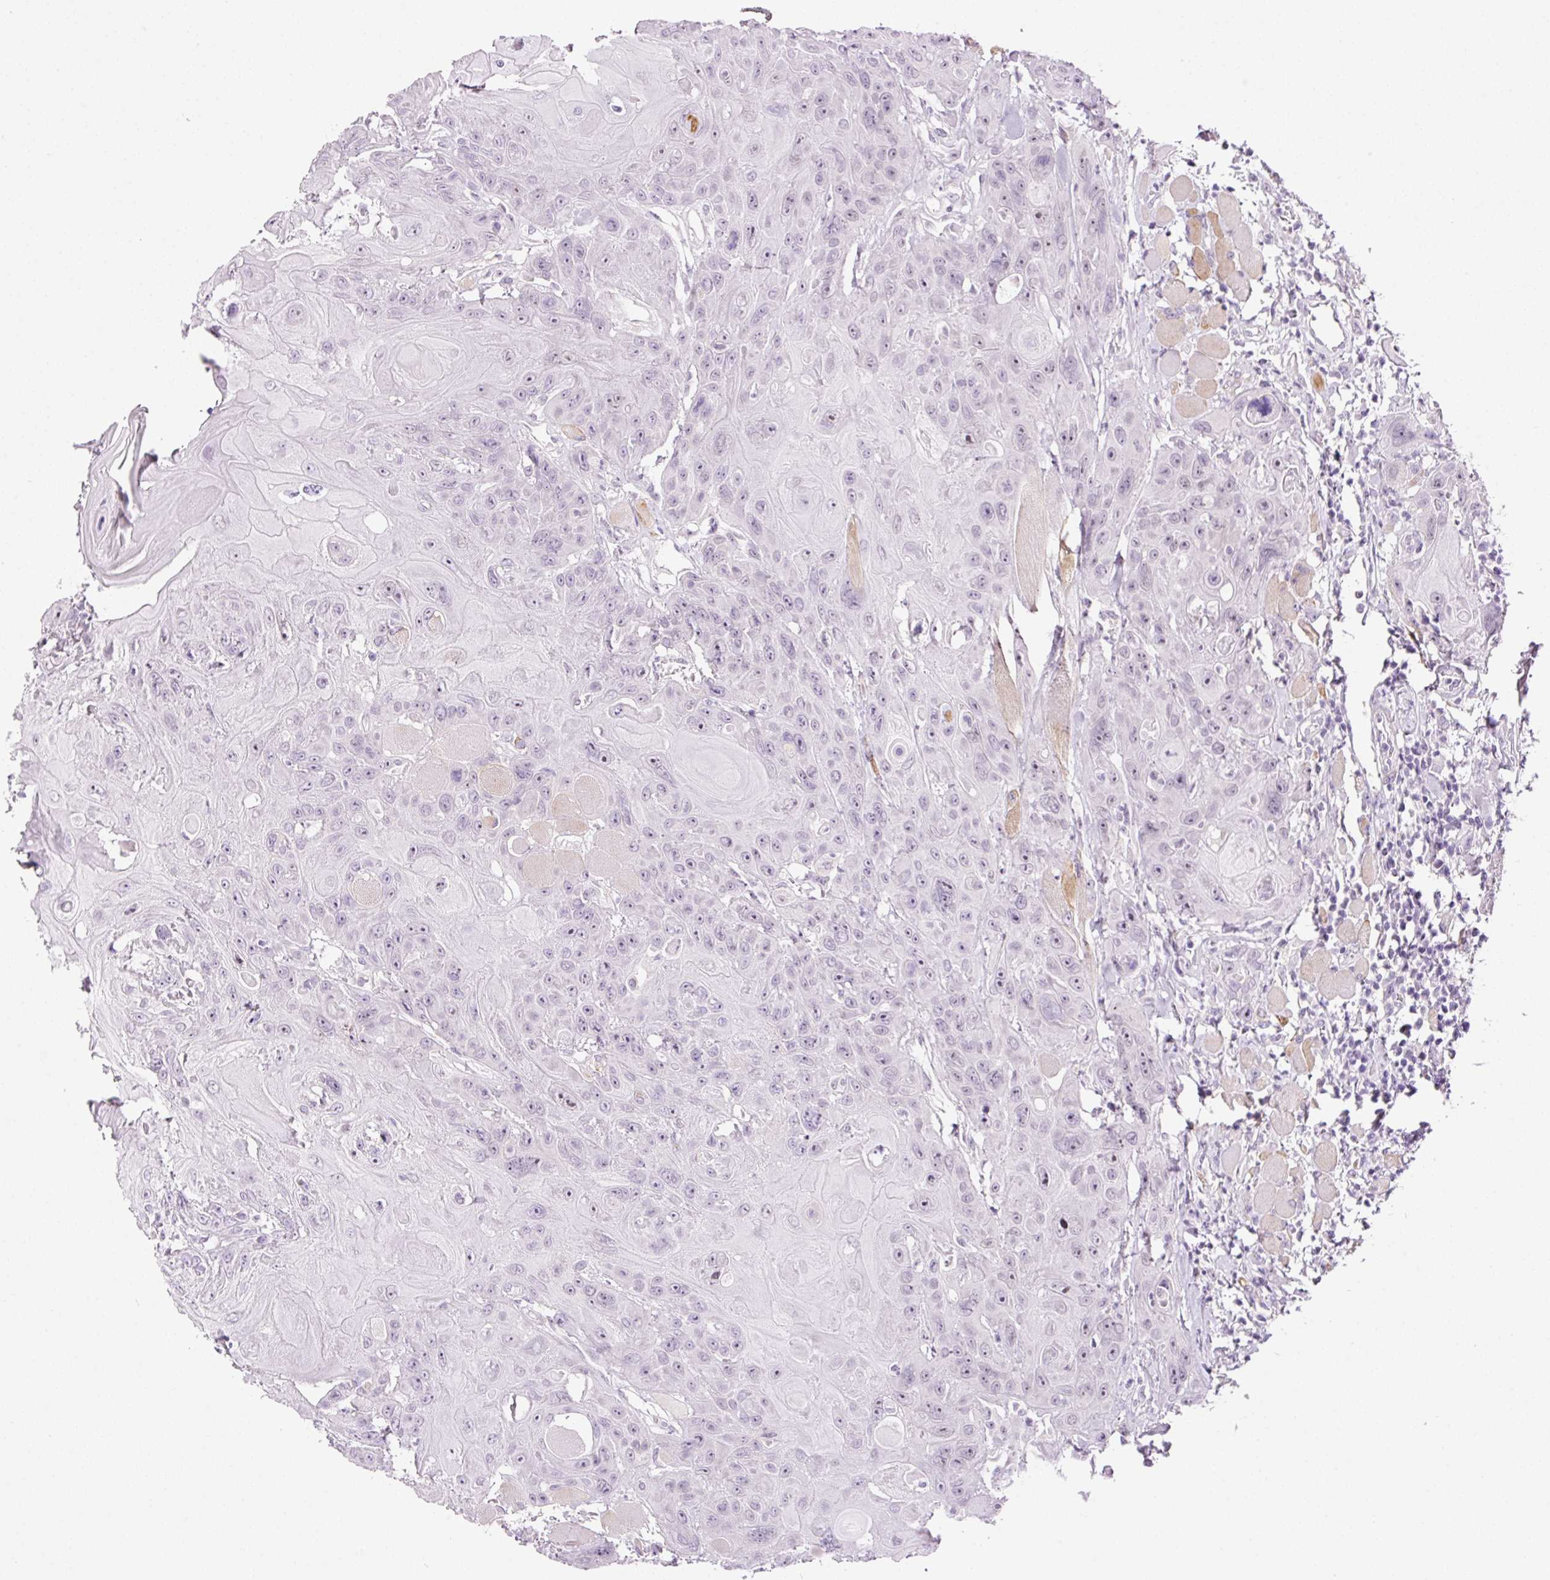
{"staining": {"intensity": "negative", "quantity": "none", "location": "none"}, "tissue": "head and neck cancer", "cell_type": "Tumor cells", "image_type": "cancer", "snomed": [{"axis": "morphology", "description": "Squamous cell carcinoma, NOS"}, {"axis": "topography", "description": "Head-Neck"}], "caption": "Immunohistochemistry micrograph of neoplastic tissue: head and neck squamous cell carcinoma stained with DAB (3,3'-diaminobenzidine) shows no significant protein expression in tumor cells.", "gene": "RTF2", "patient": {"sex": "female", "age": 59}}